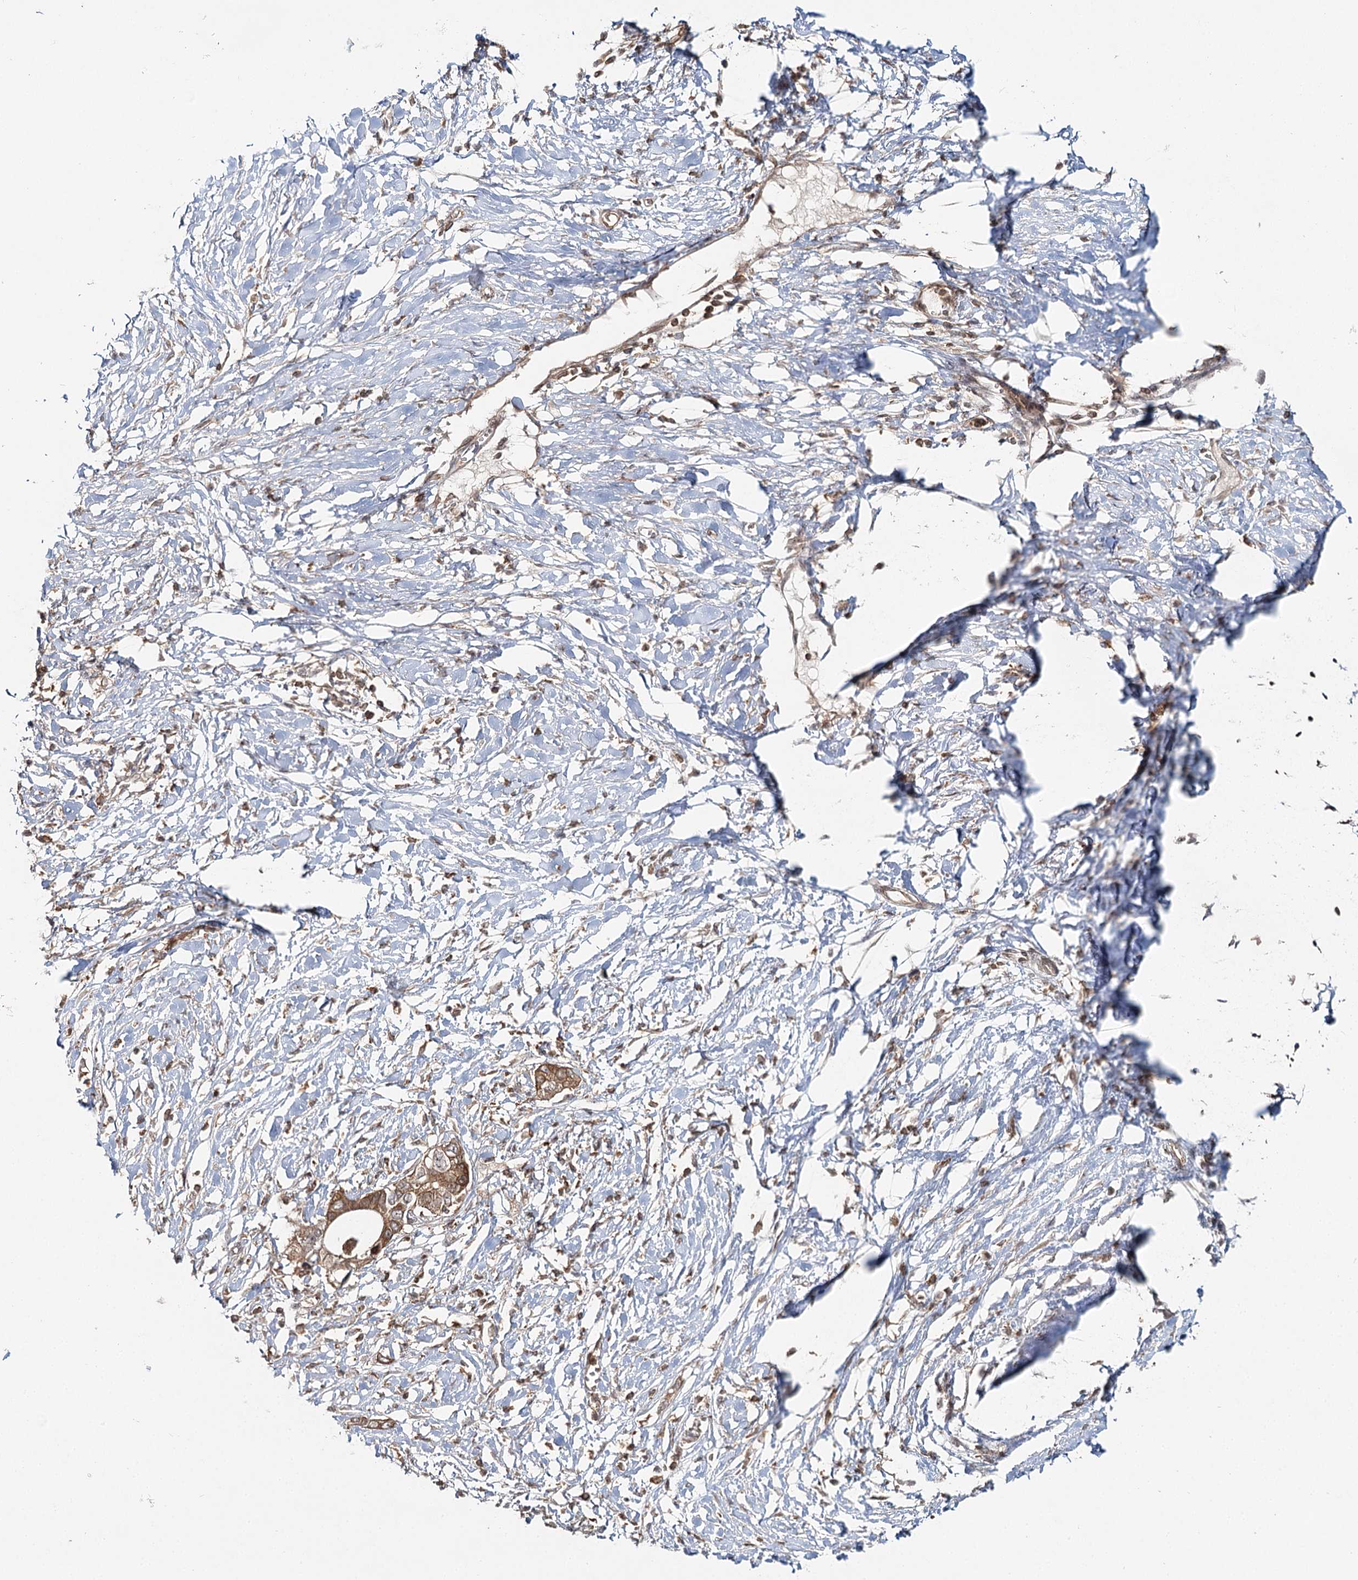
{"staining": {"intensity": "moderate", "quantity": ">75%", "location": "cytoplasmic/membranous"}, "tissue": "pancreatic cancer", "cell_type": "Tumor cells", "image_type": "cancer", "snomed": [{"axis": "morphology", "description": "Normal tissue, NOS"}, {"axis": "morphology", "description": "Adenocarcinoma, NOS"}, {"axis": "topography", "description": "Pancreas"}, {"axis": "topography", "description": "Peripheral nerve tissue"}], "caption": "A brown stain highlights moderate cytoplasmic/membranous staining of a protein in pancreatic adenocarcinoma tumor cells. (DAB (3,3'-diaminobenzidine) IHC, brown staining for protein, blue staining for nuclei).", "gene": "FAM120B", "patient": {"sex": "male", "age": 59}}